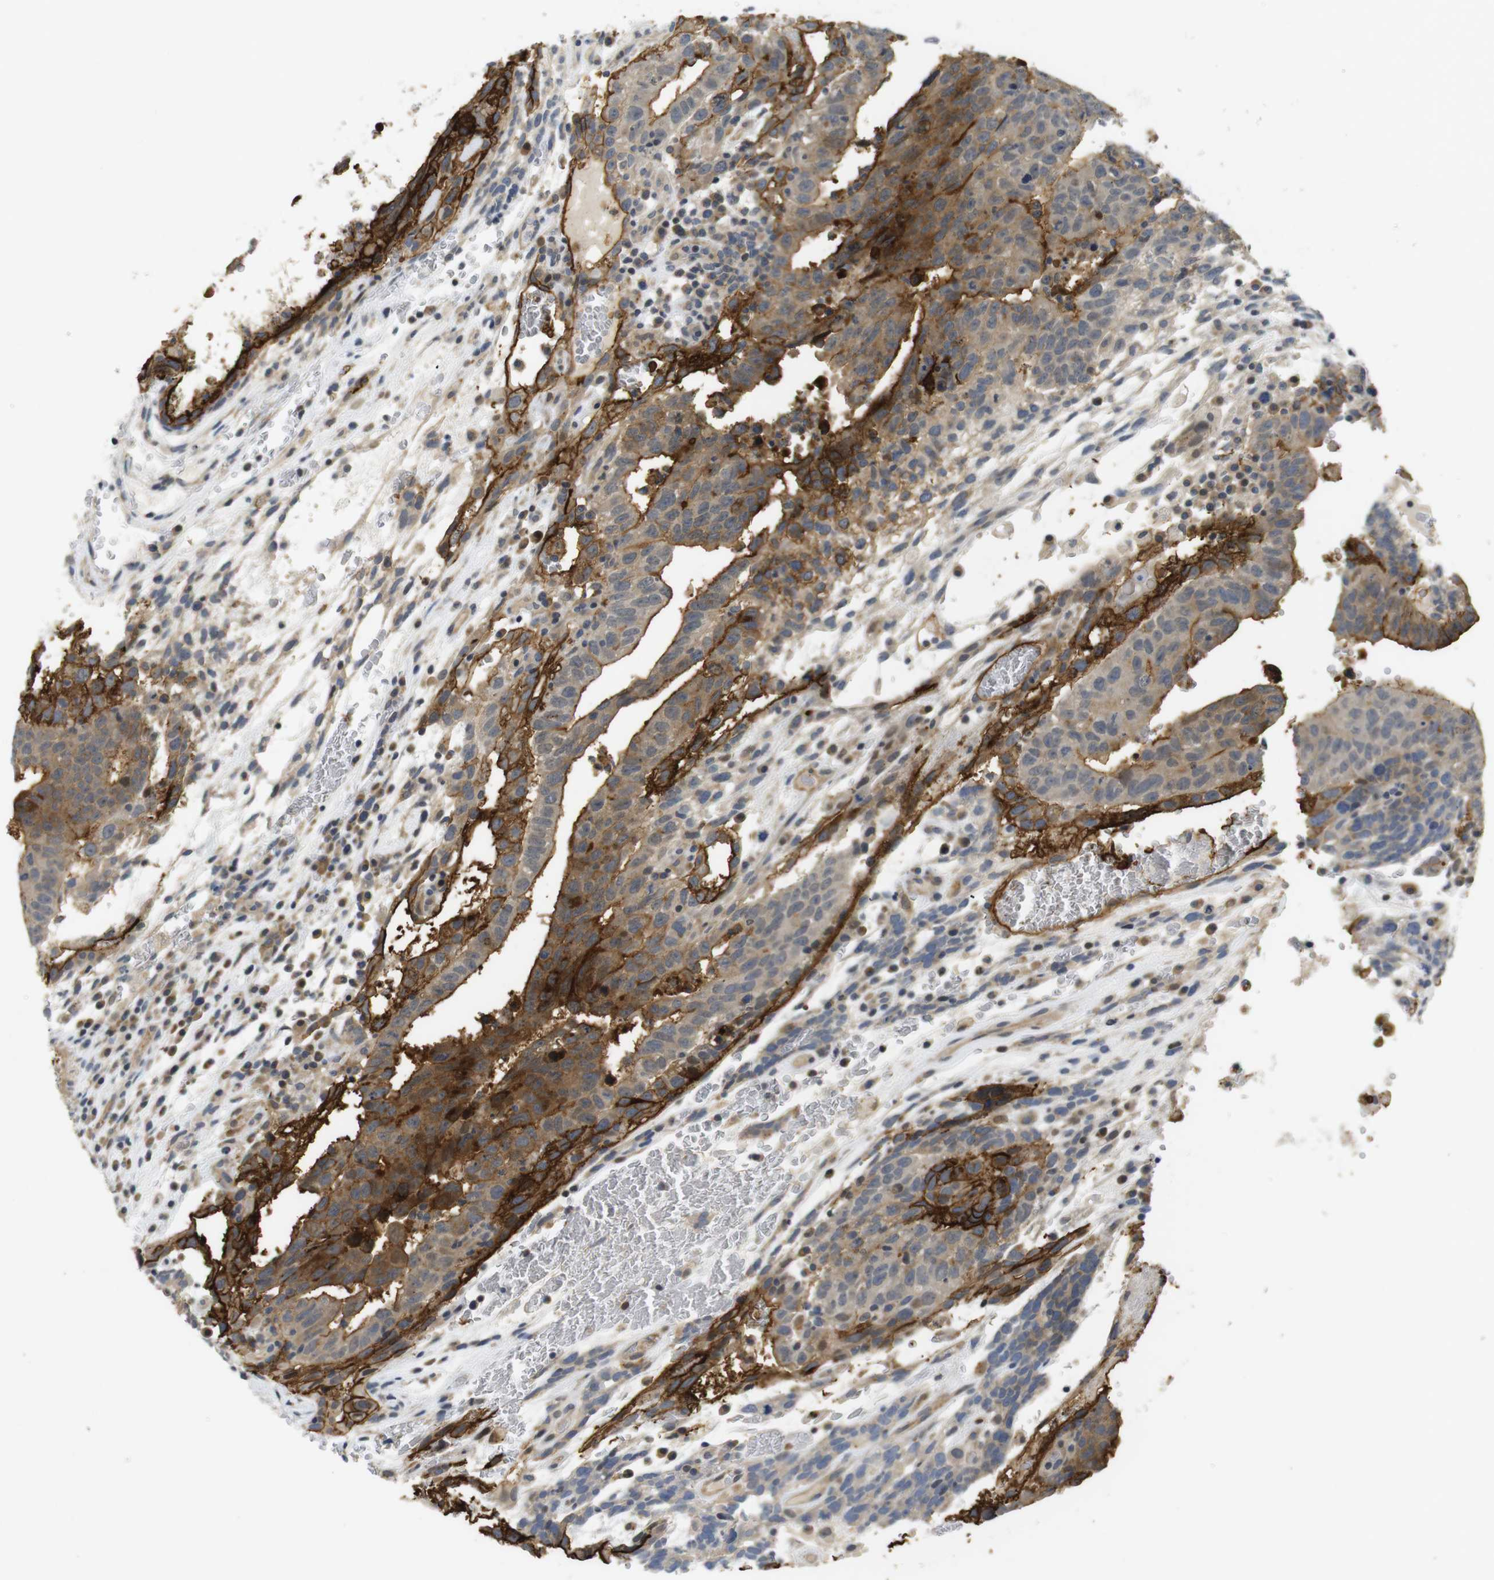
{"staining": {"intensity": "strong", "quantity": ">75%", "location": "cytoplasmic/membranous"}, "tissue": "testis cancer", "cell_type": "Tumor cells", "image_type": "cancer", "snomed": [{"axis": "morphology", "description": "Seminoma, NOS"}, {"axis": "morphology", "description": "Carcinoma, Embryonal, NOS"}, {"axis": "topography", "description": "Testis"}], "caption": "A brown stain shows strong cytoplasmic/membranous staining of a protein in seminoma (testis) tumor cells. (Stains: DAB in brown, nuclei in blue, Microscopy: brightfield microscopy at high magnification).", "gene": "FNTA", "patient": {"sex": "male", "age": 52}}